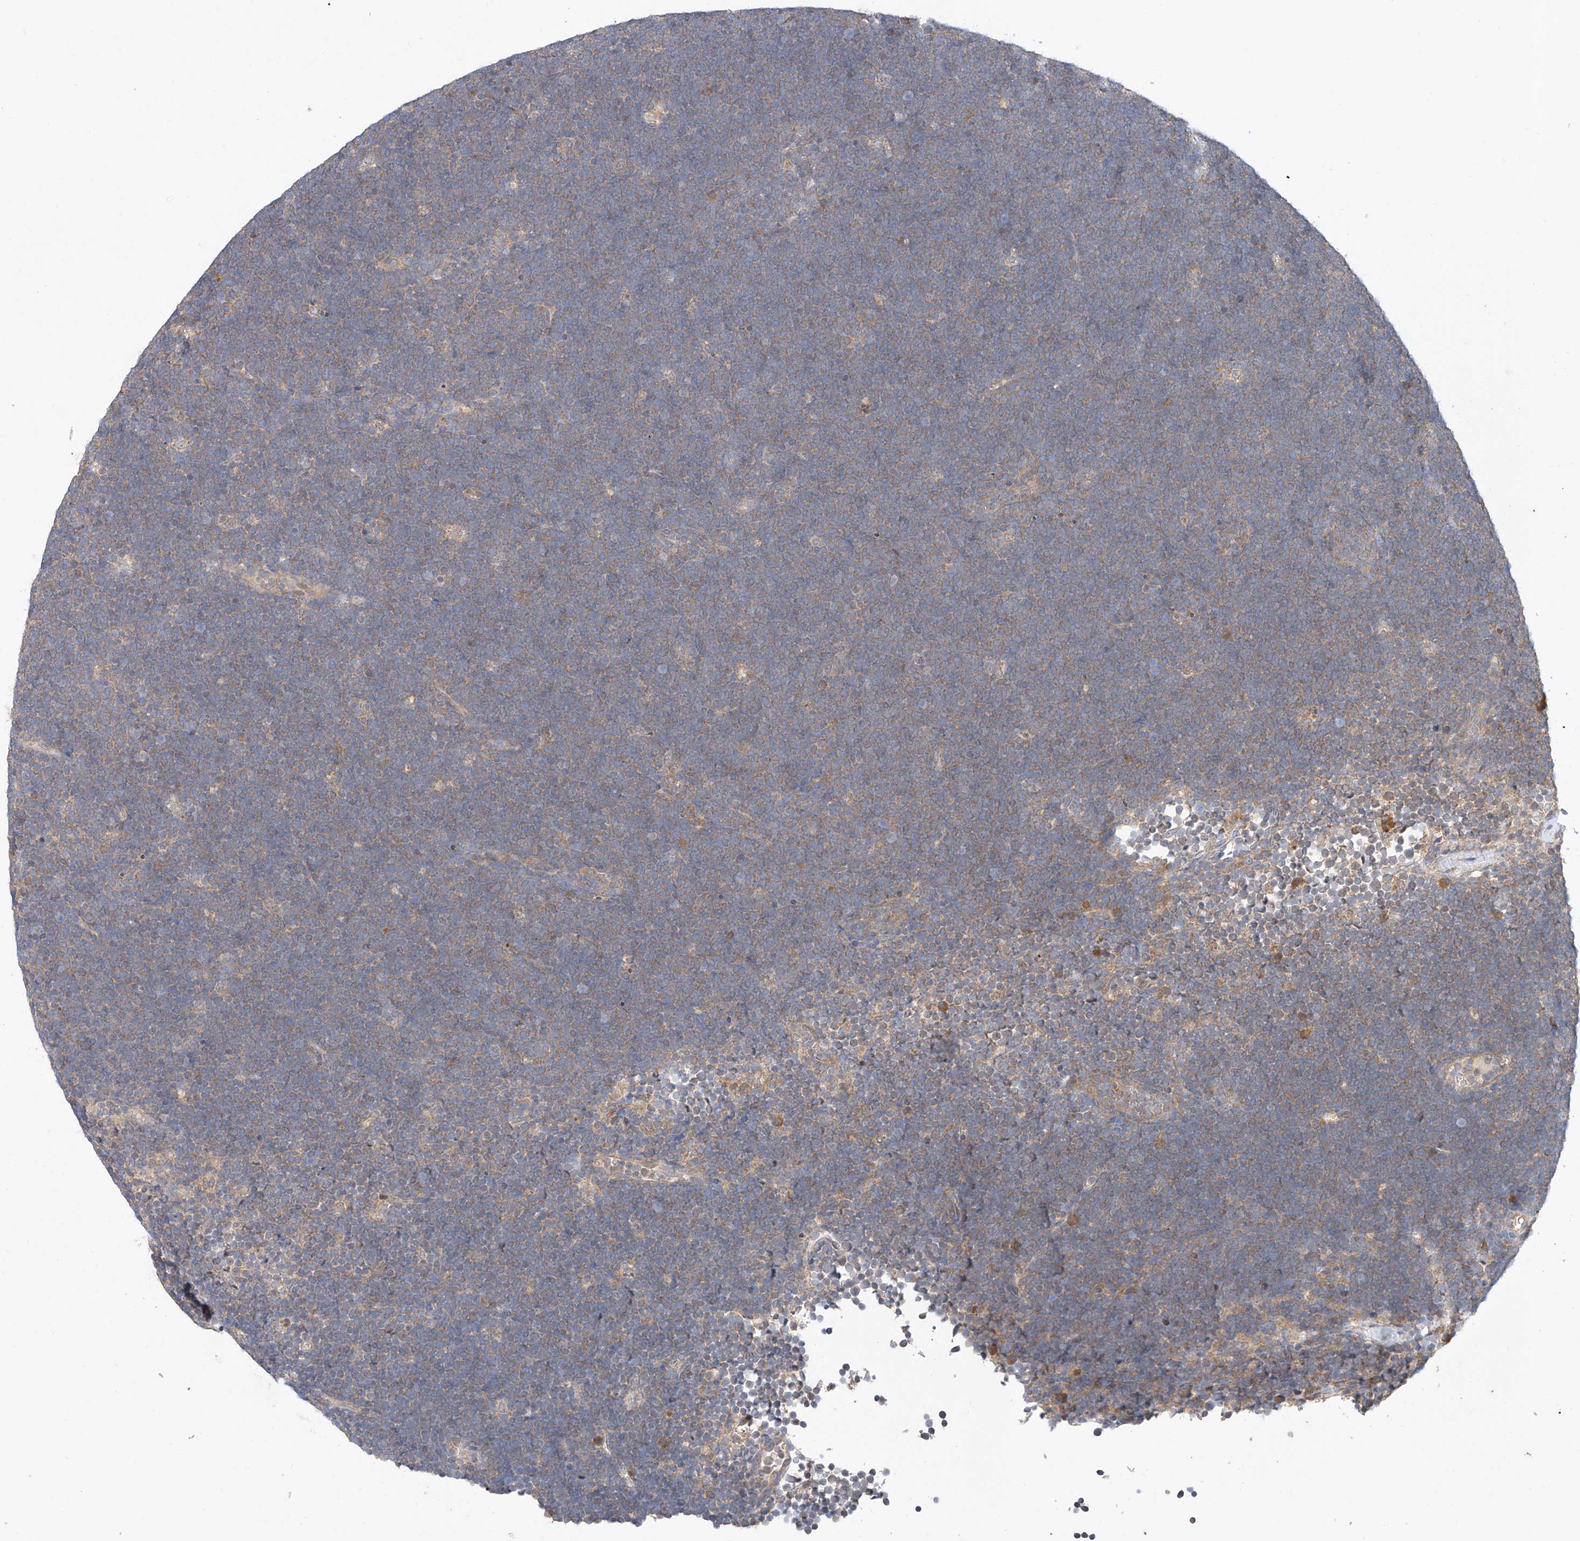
{"staining": {"intensity": "weak", "quantity": ">75%", "location": "cytoplasmic/membranous"}, "tissue": "lymphoma", "cell_type": "Tumor cells", "image_type": "cancer", "snomed": [{"axis": "morphology", "description": "Malignant lymphoma, non-Hodgkin's type, High grade"}, {"axis": "topography", "description": "Lymph node"}], "caption": "IHC image of neoplastic tissue: lymphoma stained using IHC shows low levels of weak protein expression localized specifically in the cytoplasmic/membranous of tumor cells, appearing as a cytoplasmic/membranous brown color.", "gene": "C6orf118", "patient": {"sex": "male", "age": 13}}